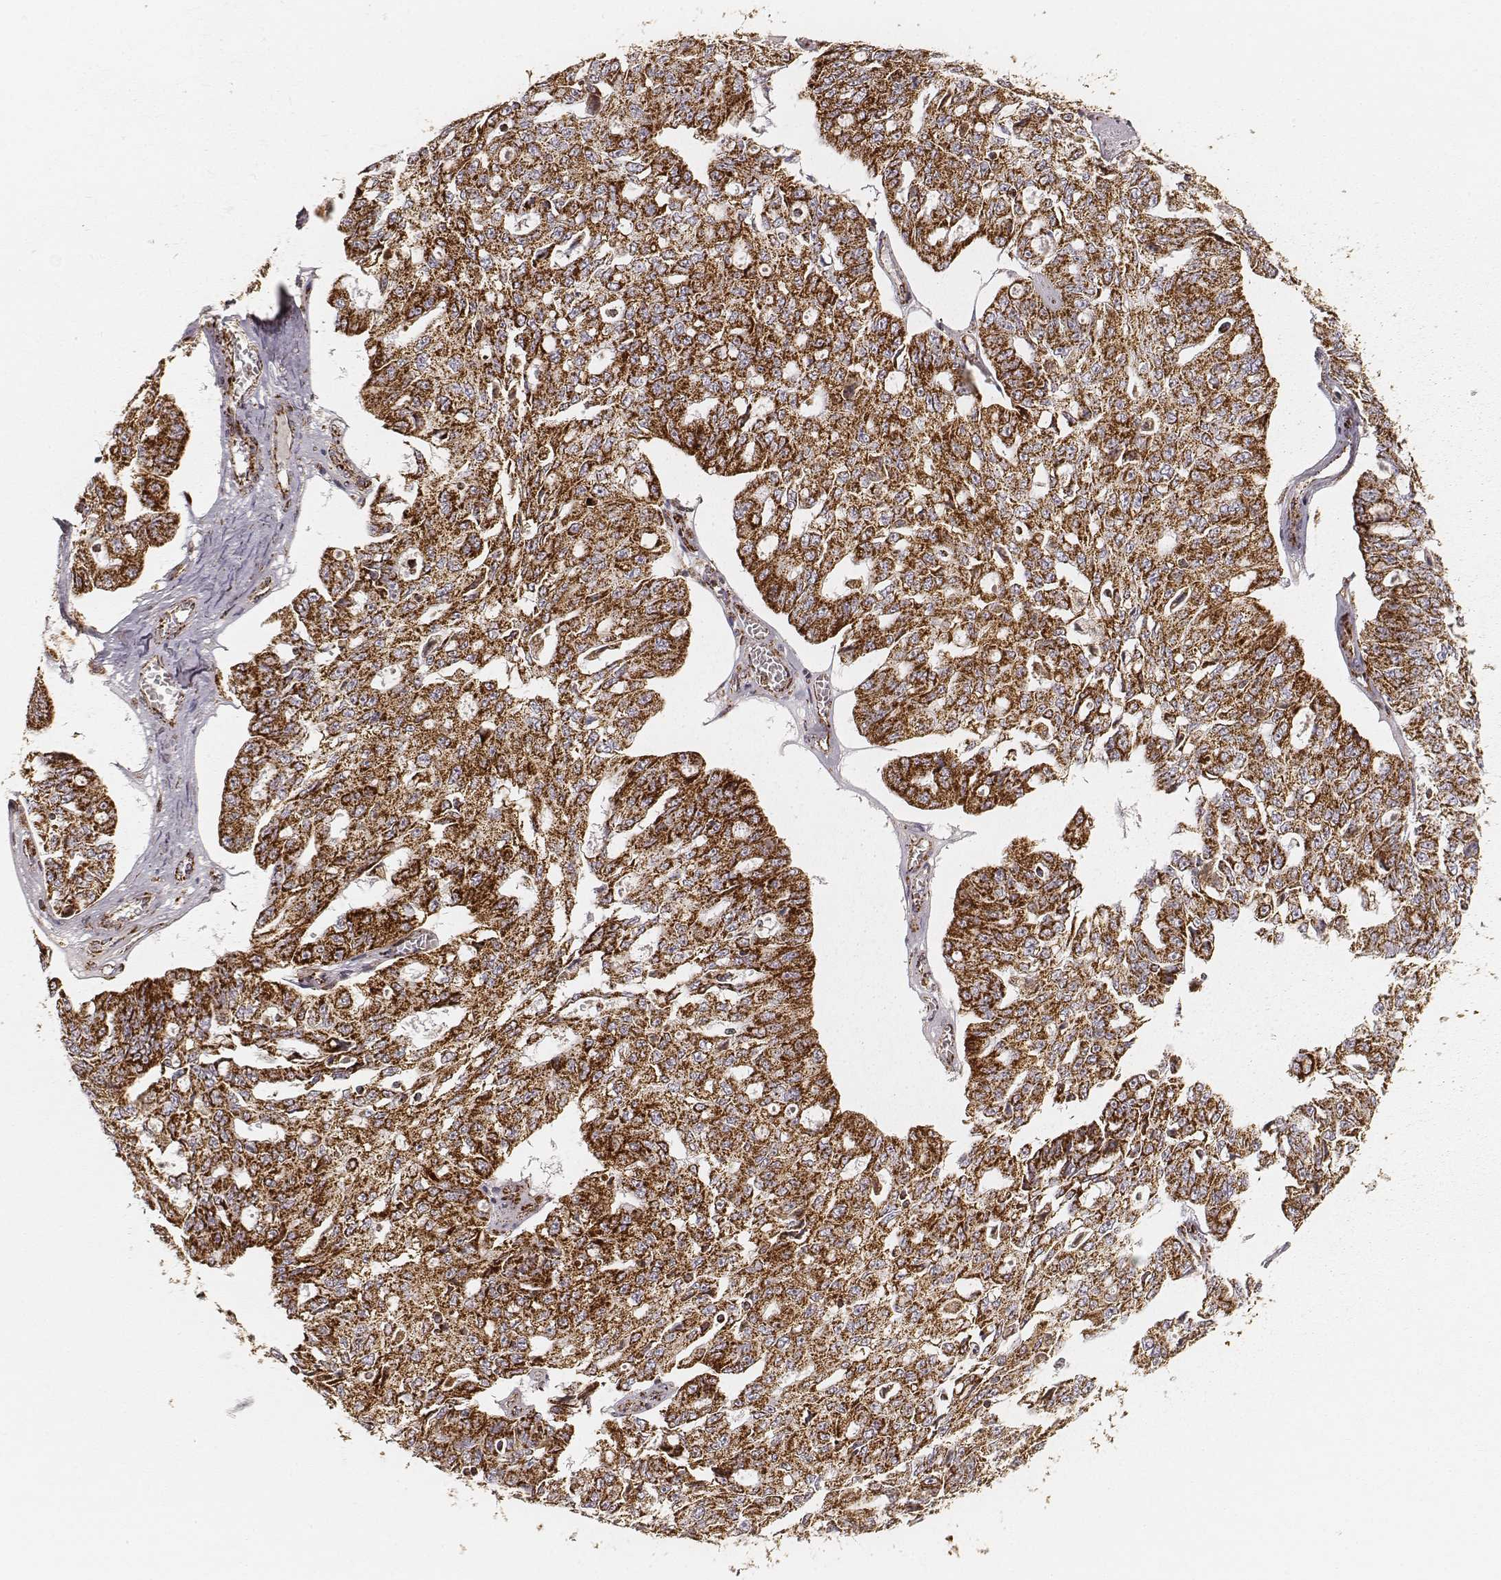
{"staining": {"intensity": "strong", "quantity": ">75%", "location": "cytoplasmic/membranous"}, "tissue": "ovarian cancer", "cell_type": "Tumor cells", "image_type": "cancer", "snomed": [{"axis": "morphology", "description": "Carcinoma, endometroid"}, {"axis": "topography", "description": "Ovary"}], "caption": "Brown immunohistochemical staining in ovarian cancer (endometroid carcinoma) demonstrates strong cytoplasmic/membranous expression in approximately >75% of tumor cells.", "gene": "CS", "patient": {"sex": "female", "age": 65}}